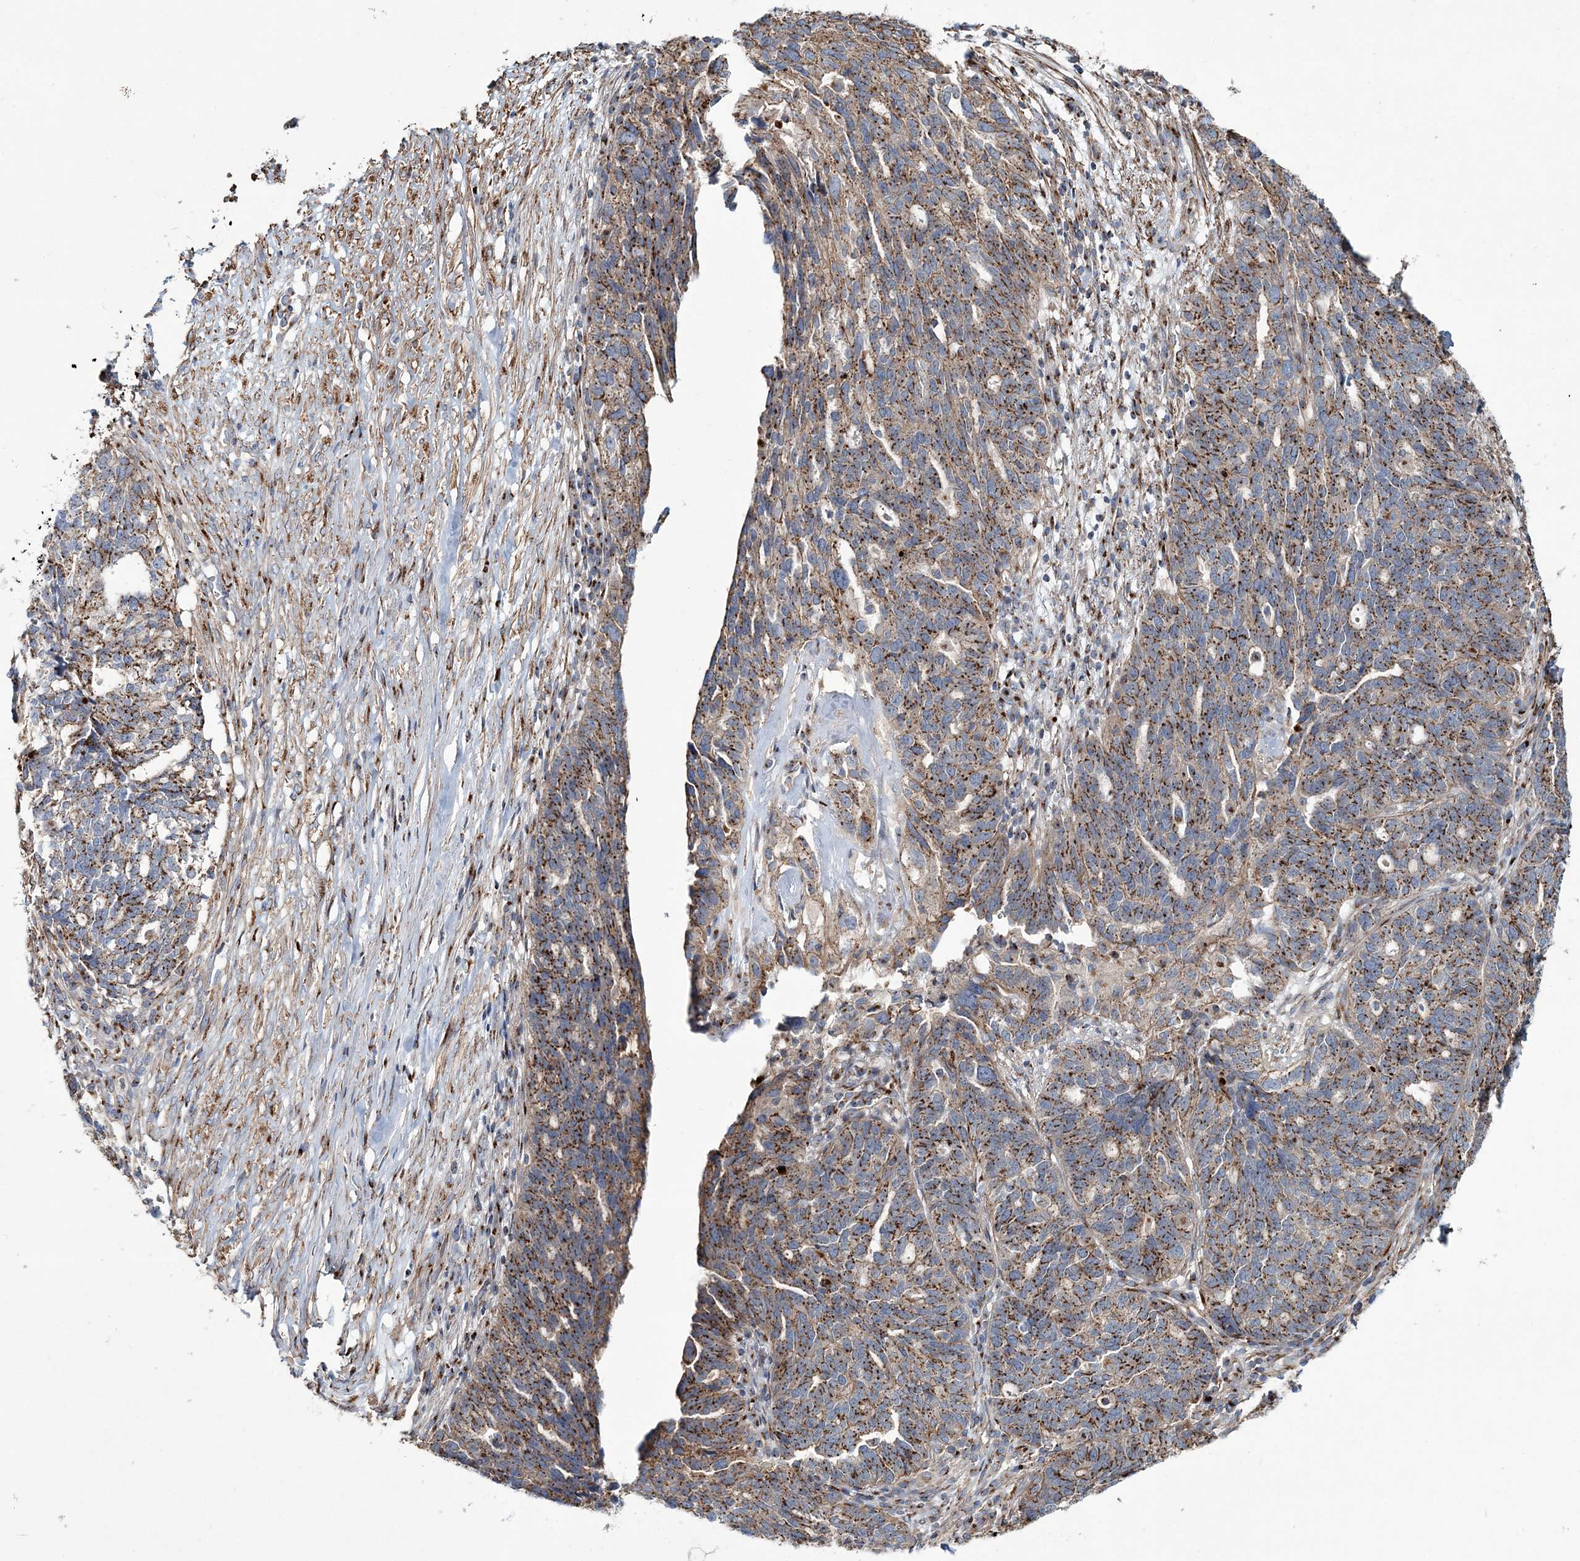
{"staining": {"intensity": "moderate", "quantity": ">75%", "location": "cytoplasmic/membranous"}, "tissue": "ovarian cancer", "cell_type": "Tumor cells", "image_type": "cancer", "snomed": [{"axis": "morphology", "description": "Cystadenocarcinoma, serous, NOS"}, {"axis": "topography", "description": "Ovary"}], "caption": "Immunohistochemistry (IHC) (DAB) staining of human ovarian serous cystadenocarcinoma displays moderate cytoplasmic/membranous protein positivity in about >75% of tumor cells.", "gene": "MAN1A2", "patient": {"sex": "female", "age": 59}}